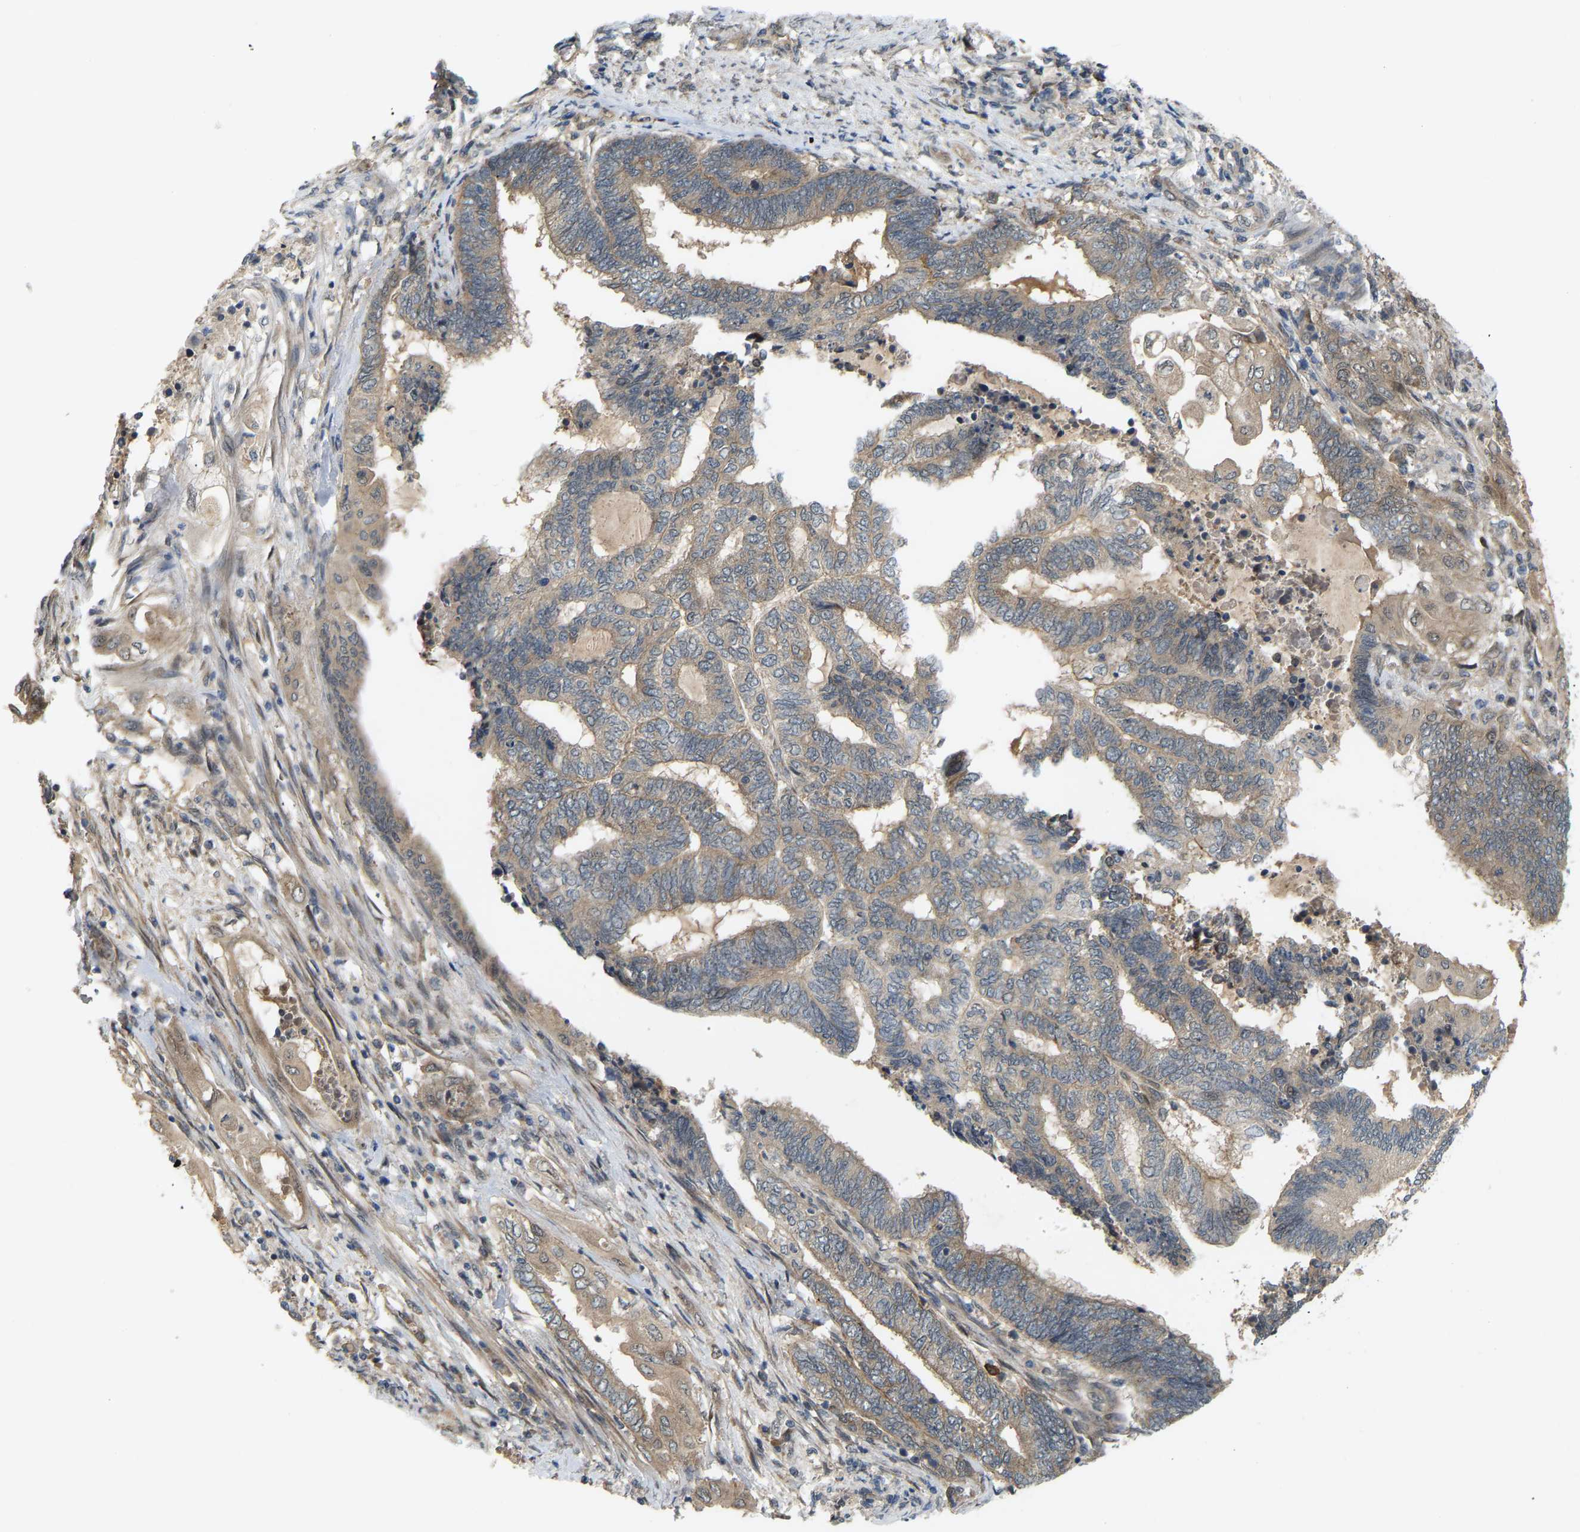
{"staining": {"intensity": "weak", "quantity": "<25%", "location": "cytoplasmic/membranous"}, "tissue": "endometrial cancer", "cell_type": "Tumor cells", "image_type": "cancer", "snomed": [{"axis": "morphology", "description": "Adenocarcinoma, NOS"}, {"axis": "topography", "description": "Uterus"}, {"axis": "topography", "description": "Endometrium"}], "caption": "A micrograph of human endometrial cancer (adenocarcinoma) is negative for staining in tumor cells. (Stains: DAB (3,3'-diaminobenzidine) immunohistochemistry (IHC) with hematoxylin counter stain, Microscopy: brightfield microscopy at high magnification).", "gene": "CROT", "patient": {"sex": "female", "age": 70}}